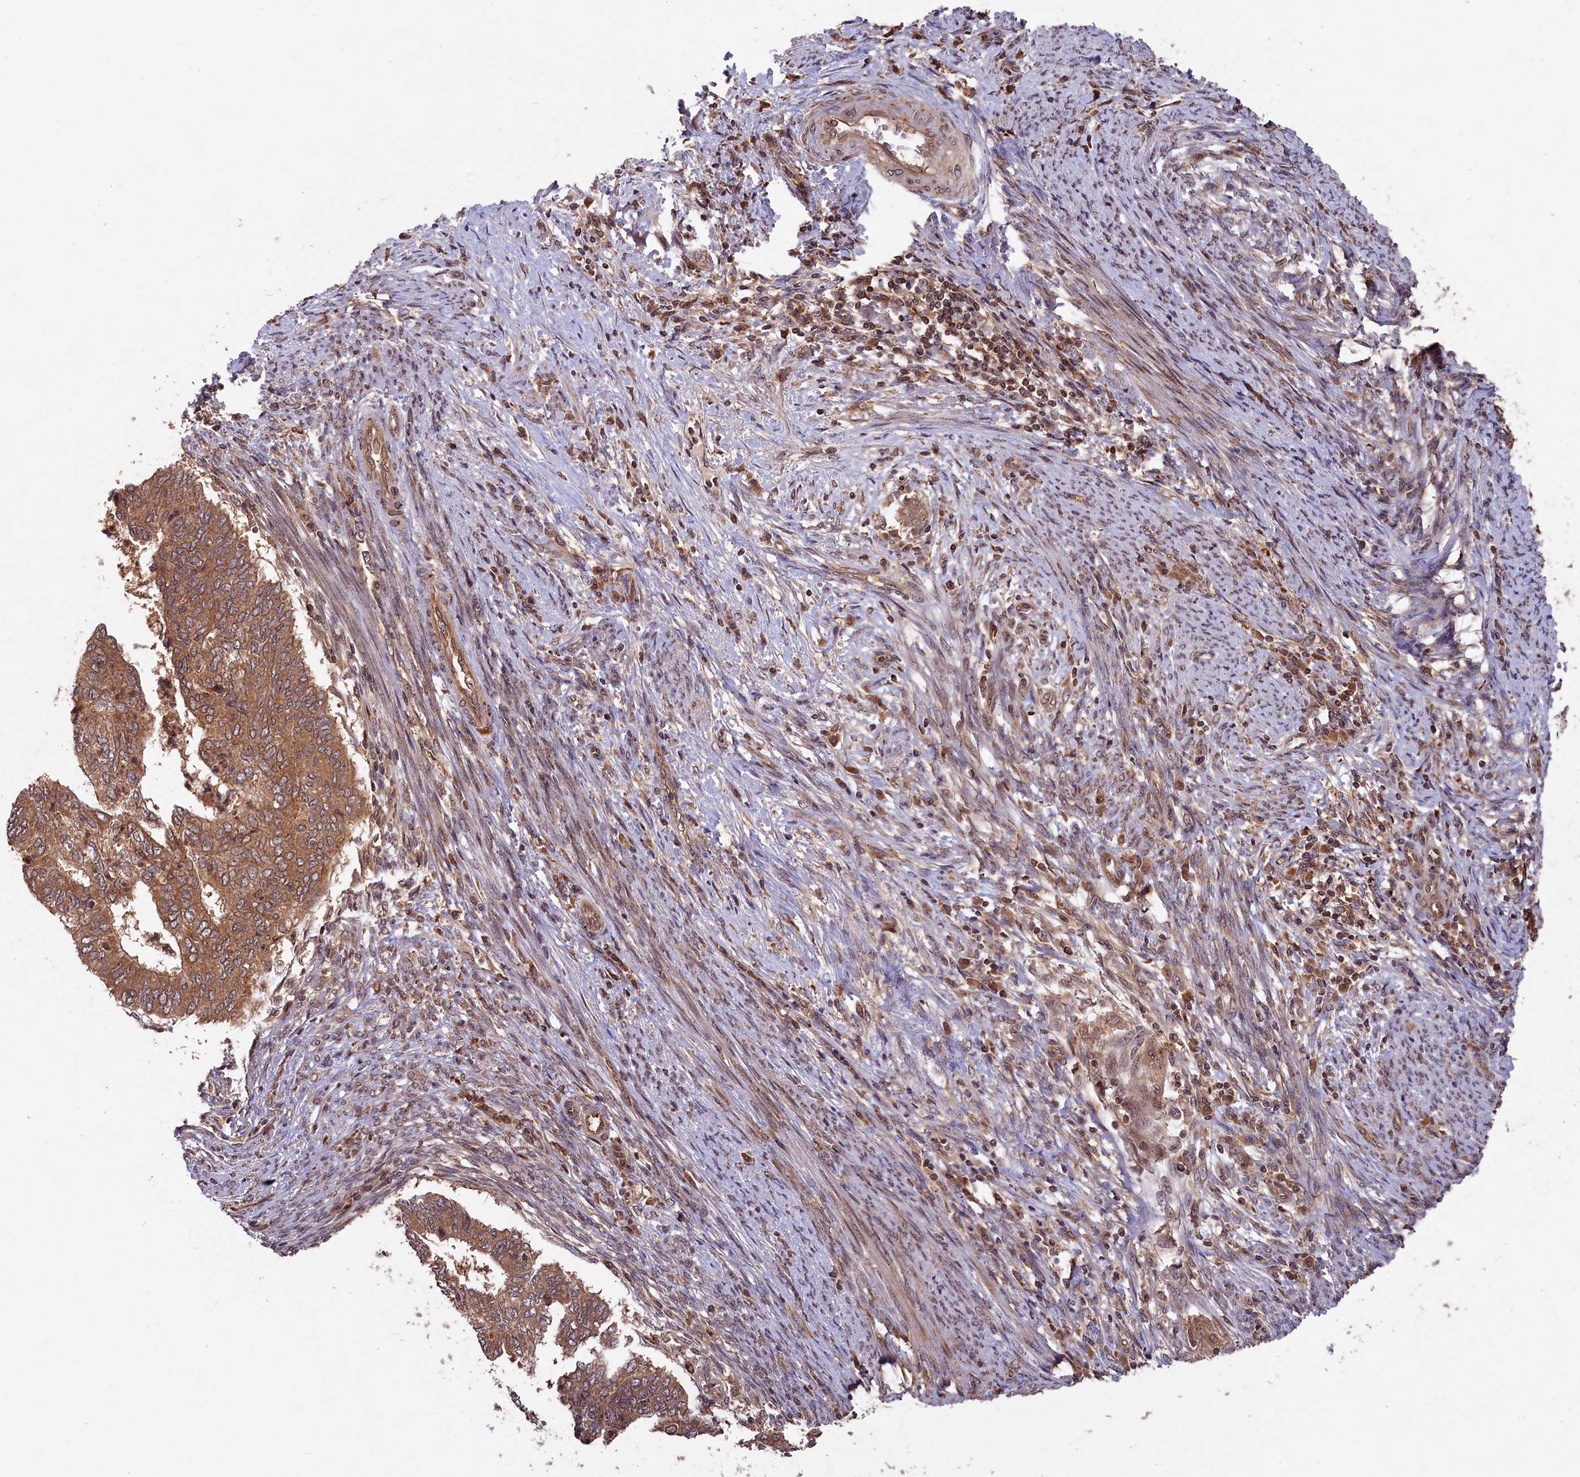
{"staining": {"intensity": "moderate", "quantity": ">75%", "location": "cytoplasmic/membranous"}, "tissue": "endometrial cancer", "cell_type": "Tumor cells", "image_type": "cancer", "snomed": [{"axis": "morphology", "description": "Adenocarcinoma, NOS"}, {"axis": "topography", "description": "Endometrium"}], "caption": "Endometrial cancer (adenocarcinoma) was stained to show a protein in brown. There is medium levels of moderate cytoplasmic/membranous staining in approximately >75% of tumor cells.", "gene": "CHAC1", "patient": {"sex": "female", "age": 68}}